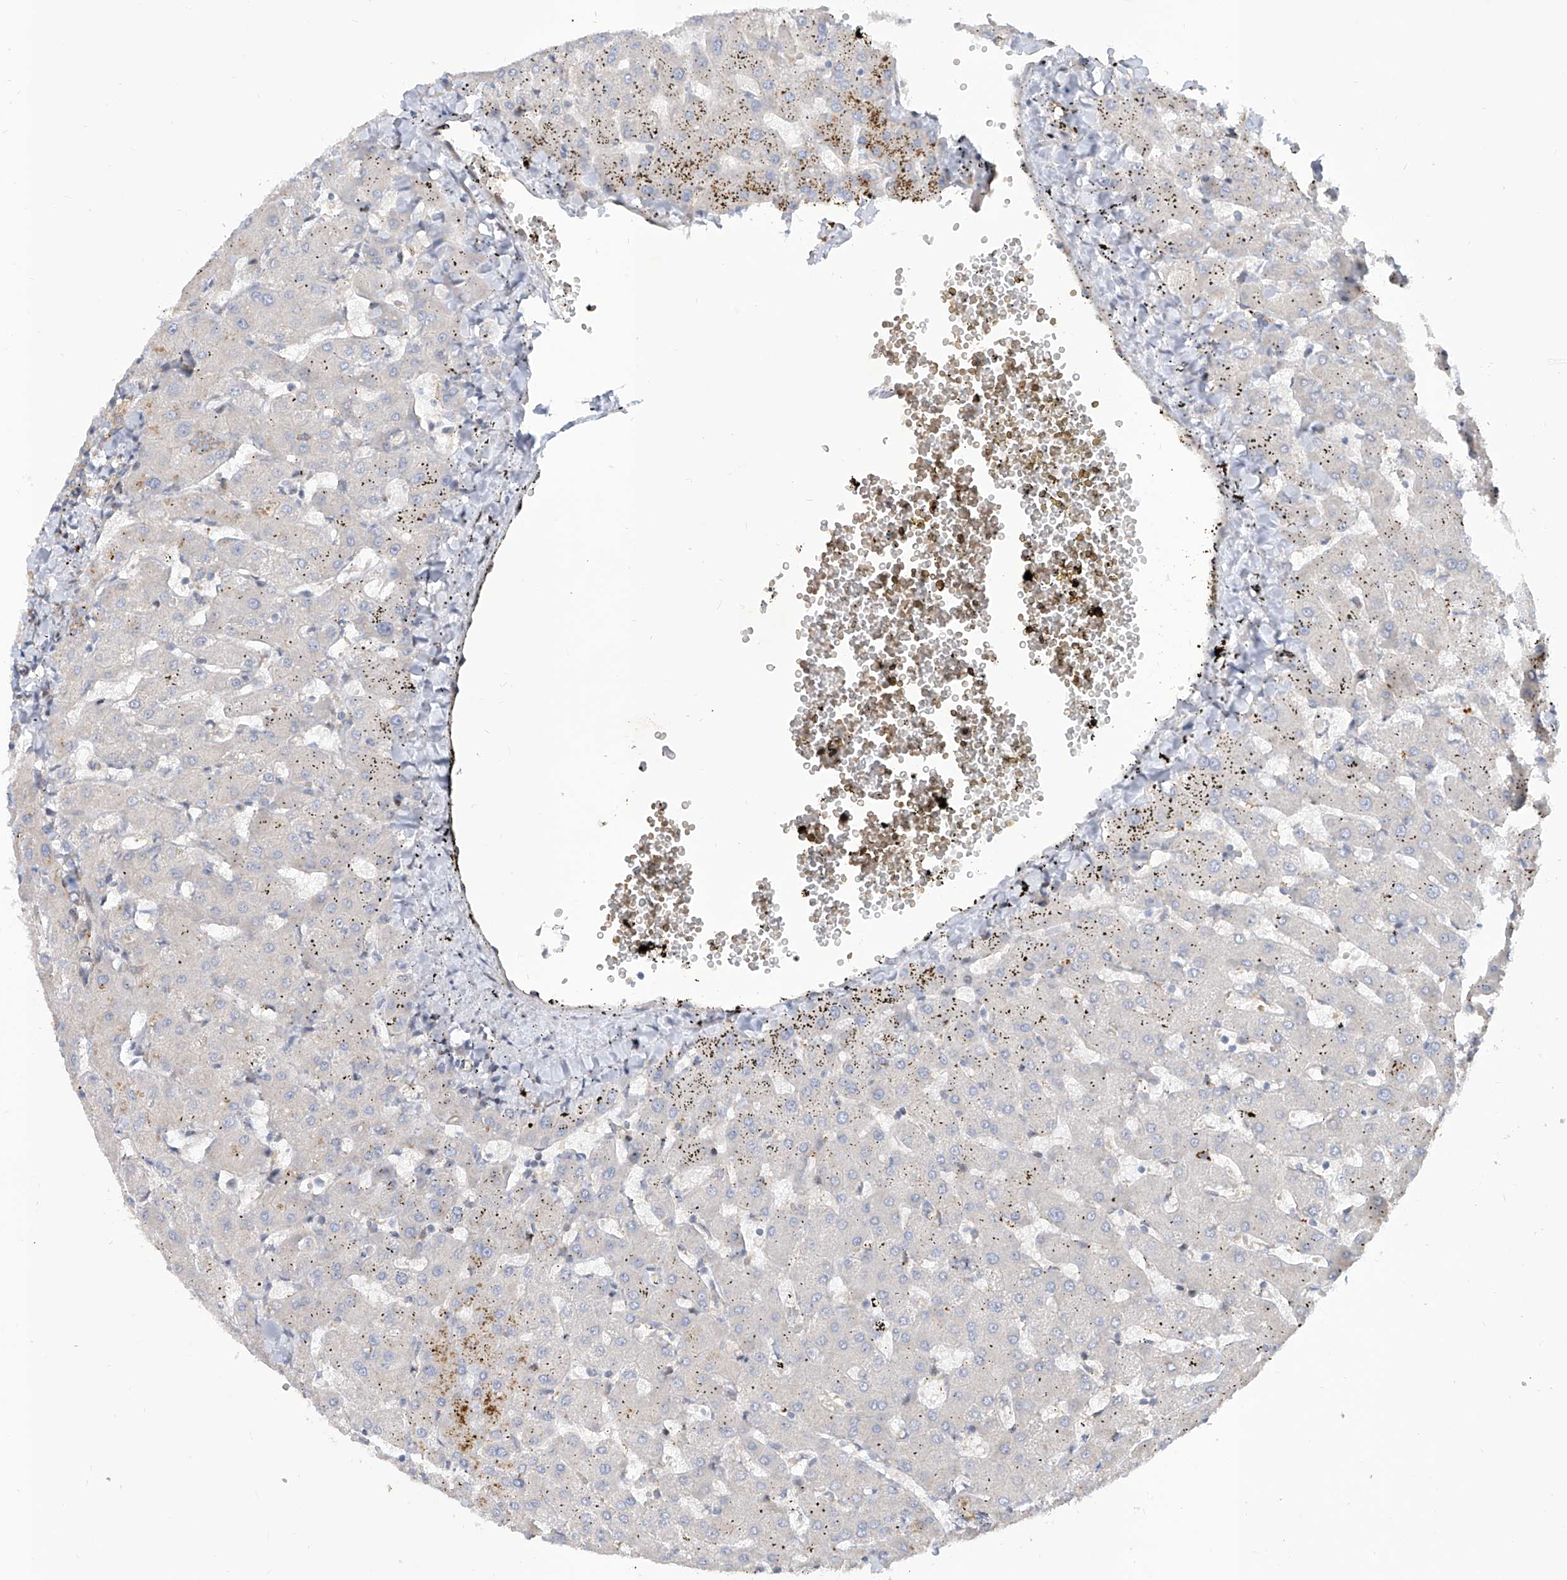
{"staining": {"intensity": "weak", "quantity": ">75%", "location": "cytoplasmic/membranous"}, "tissue": "liver", "cell_type": "Cholangiocytes", "image_type": "normal", "snomed": [{"axis": "morphology", "description": "Normal tissue, NOS"}, {"axis": "topography", "description": "Liver"}], "caption": "The immunohistochemical stain shows weak cytoplasmic/membranous expression in cholangiocytes of unremarkable liver. The staining is performed using DAB brown chromogen to label protein expression. The nuclei are counter-stained blue using hematoxylin.", "gene": "LRRC1", "patient": {"sex": "female", "age": 63}}